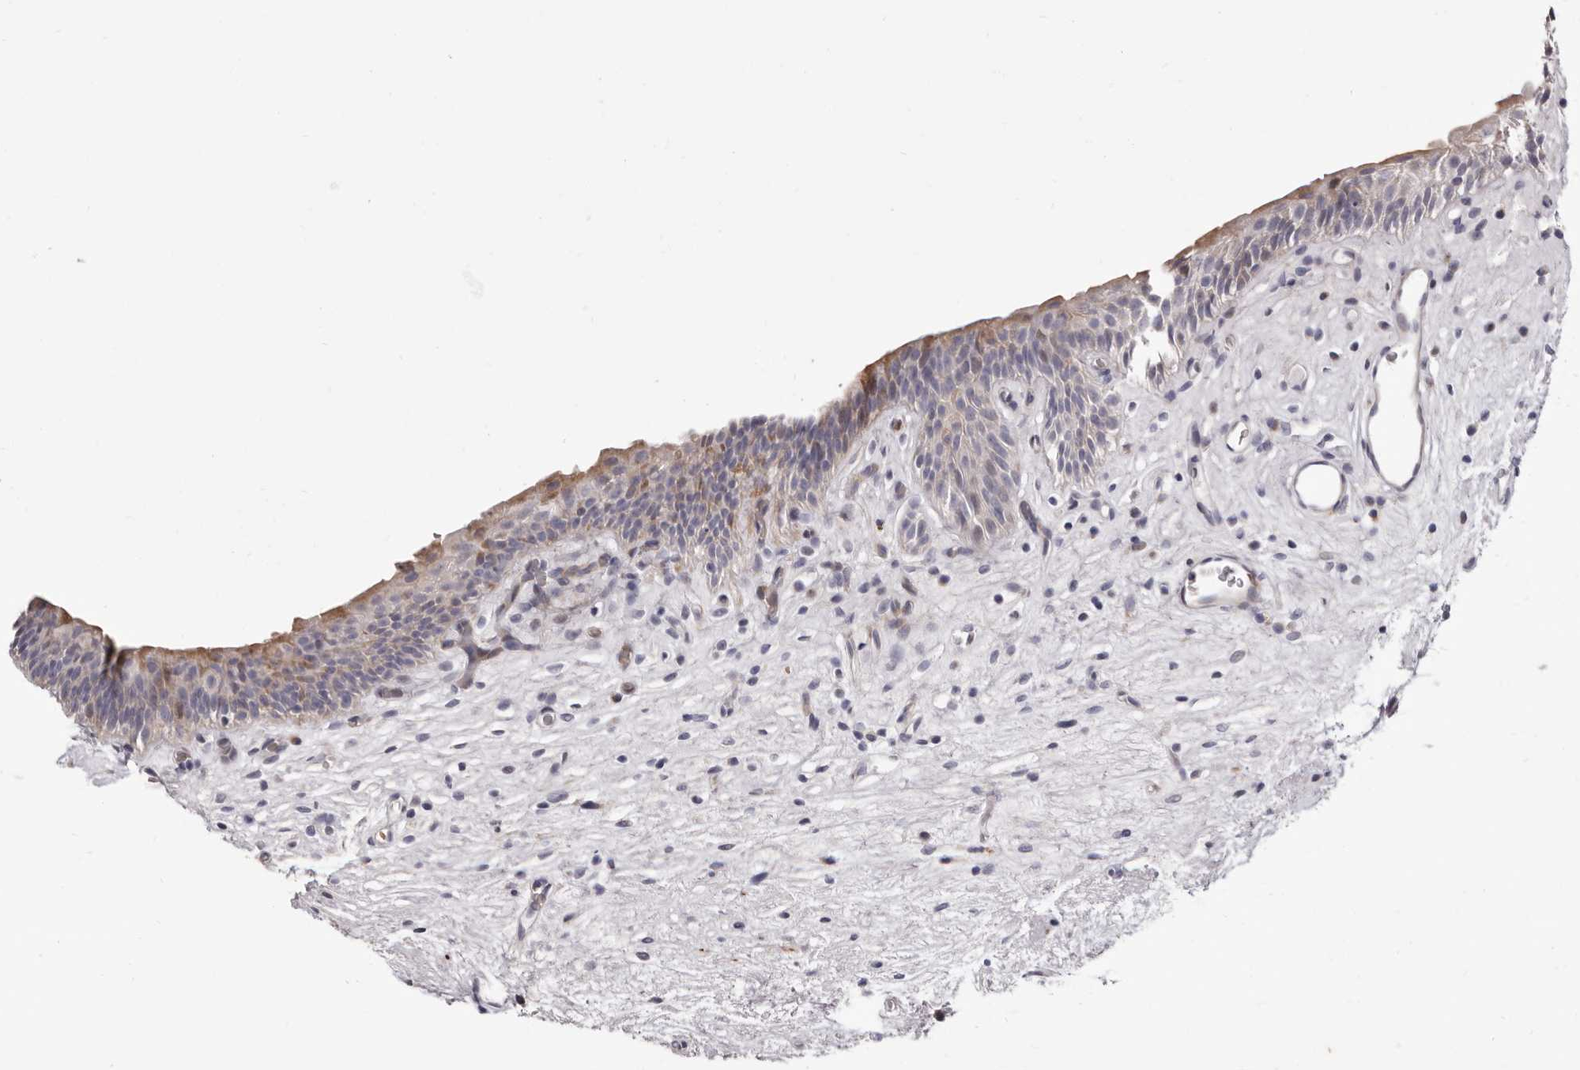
{"staining": {"intensity": "moderate", "quantity": "<25%", "location": "cytoplasmic/membranous"}, "tissue": "urinary bladder", "cell_type": "Urothelial cells", "image_type": "normal", "snomed": [{"axis": "morphology", "description": "Normal tissue, NOS"}, {"axis": "topography", "description": "Urinary bladder"}], "caption": "The histopathology image shows staining of unremarkable urinary bladder, revealing moderate cytoplasmic/membranous protein positivity (brown color) within urothelial cells. The protein is stained brown, and the nuclei are stained in blue (DAB IHC with brightfield microscopy, high magnification).", "gene": "AIDA", "patient": {"sex": "male", "age": 83}}